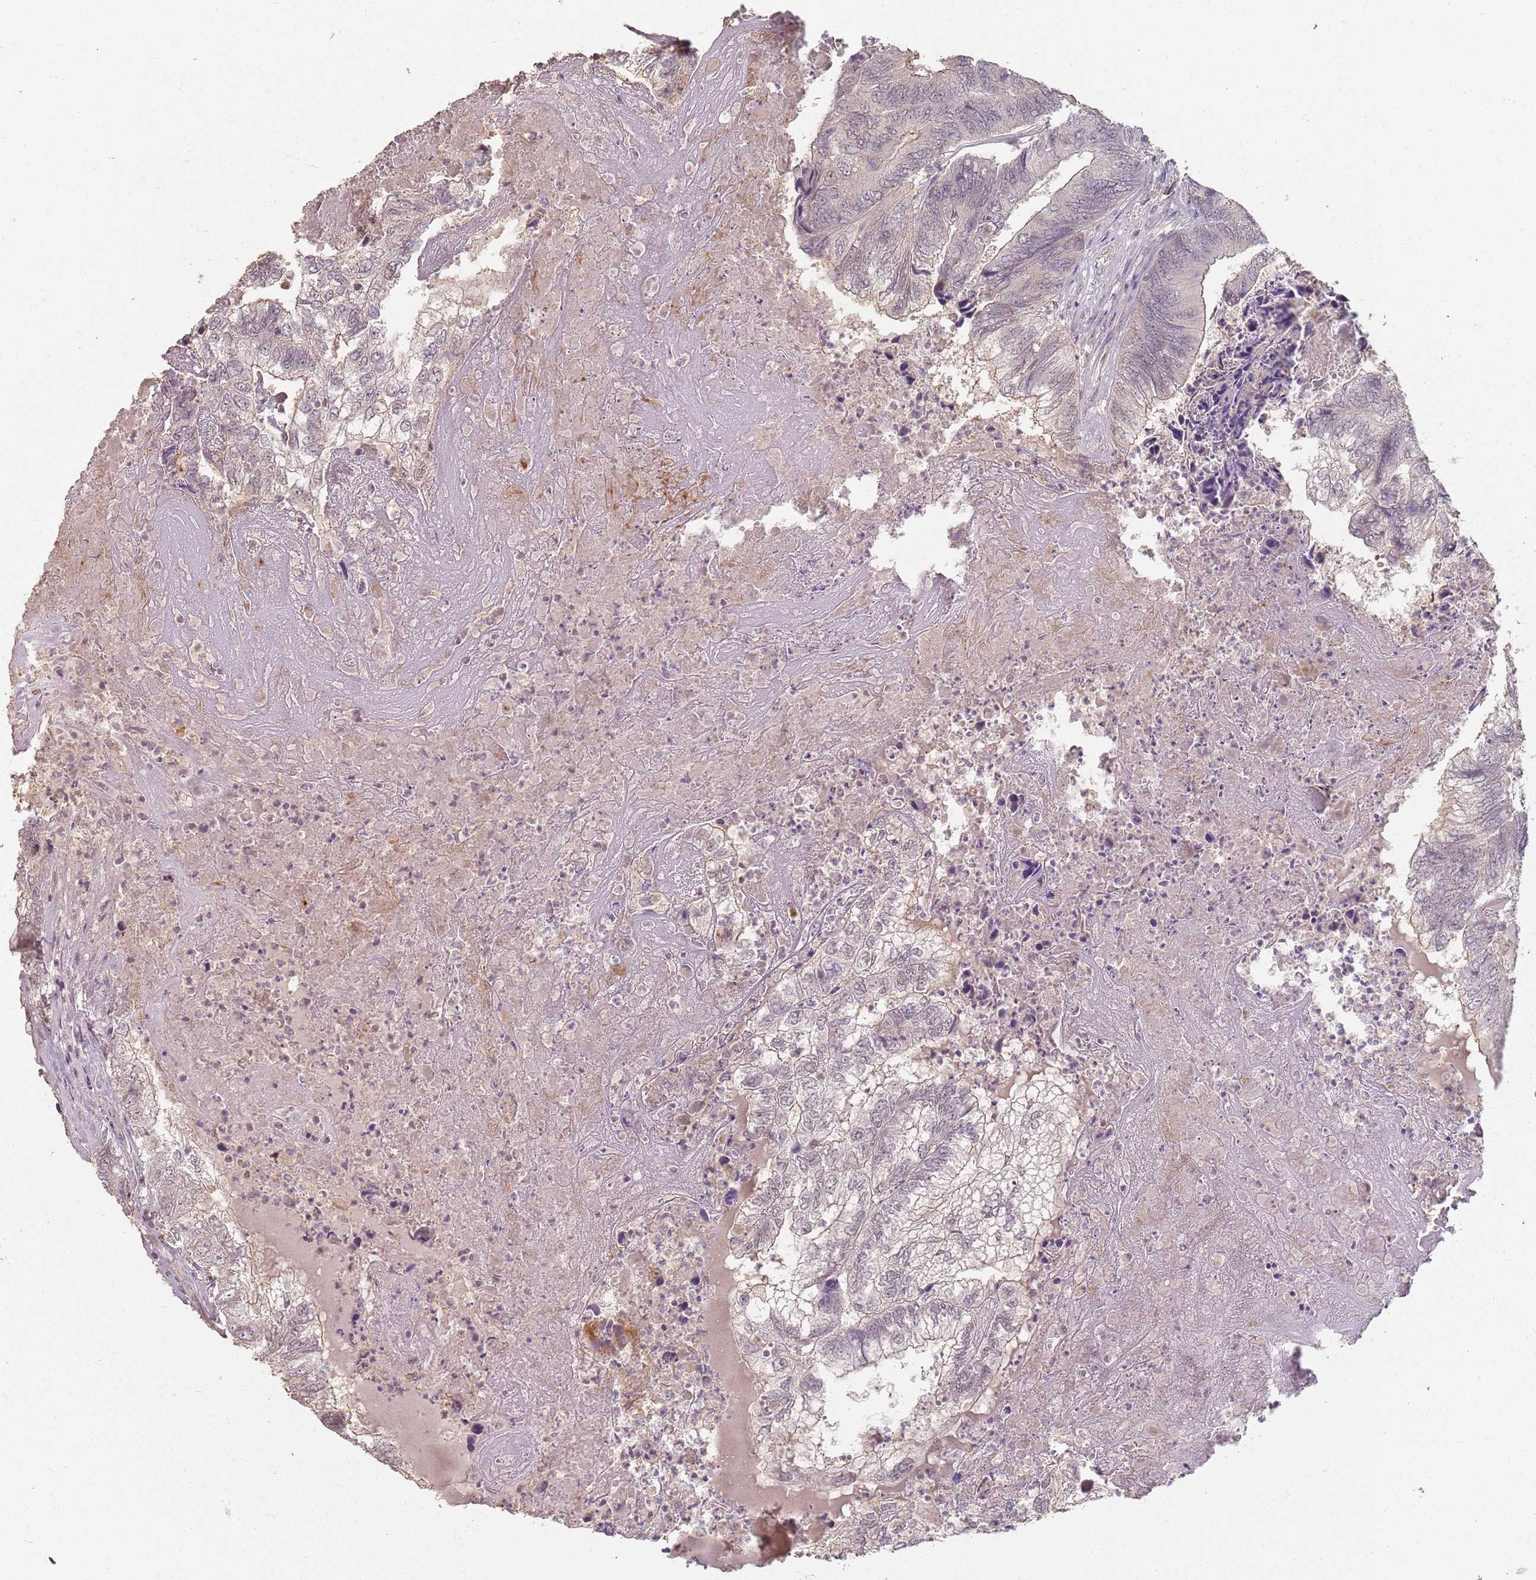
{"staining": {"intensity": "negative", "quantity": "none", "location": "none"}, "tissue": "colorectal cancer", "cell_type": "Tumor cells", "image_type": "cancer", "snomed": [{"axis": "morphology", "description": "Adenocarcinoma, NOS"}, {"axis": "topography", "description": "Colon"}], "caption": "The histopathology image demonstrates no staining of tumor cells in colorectal adenocarcinoma.", "gene": "CCDC168", "patient": {"sex": "female", "age": 67}}